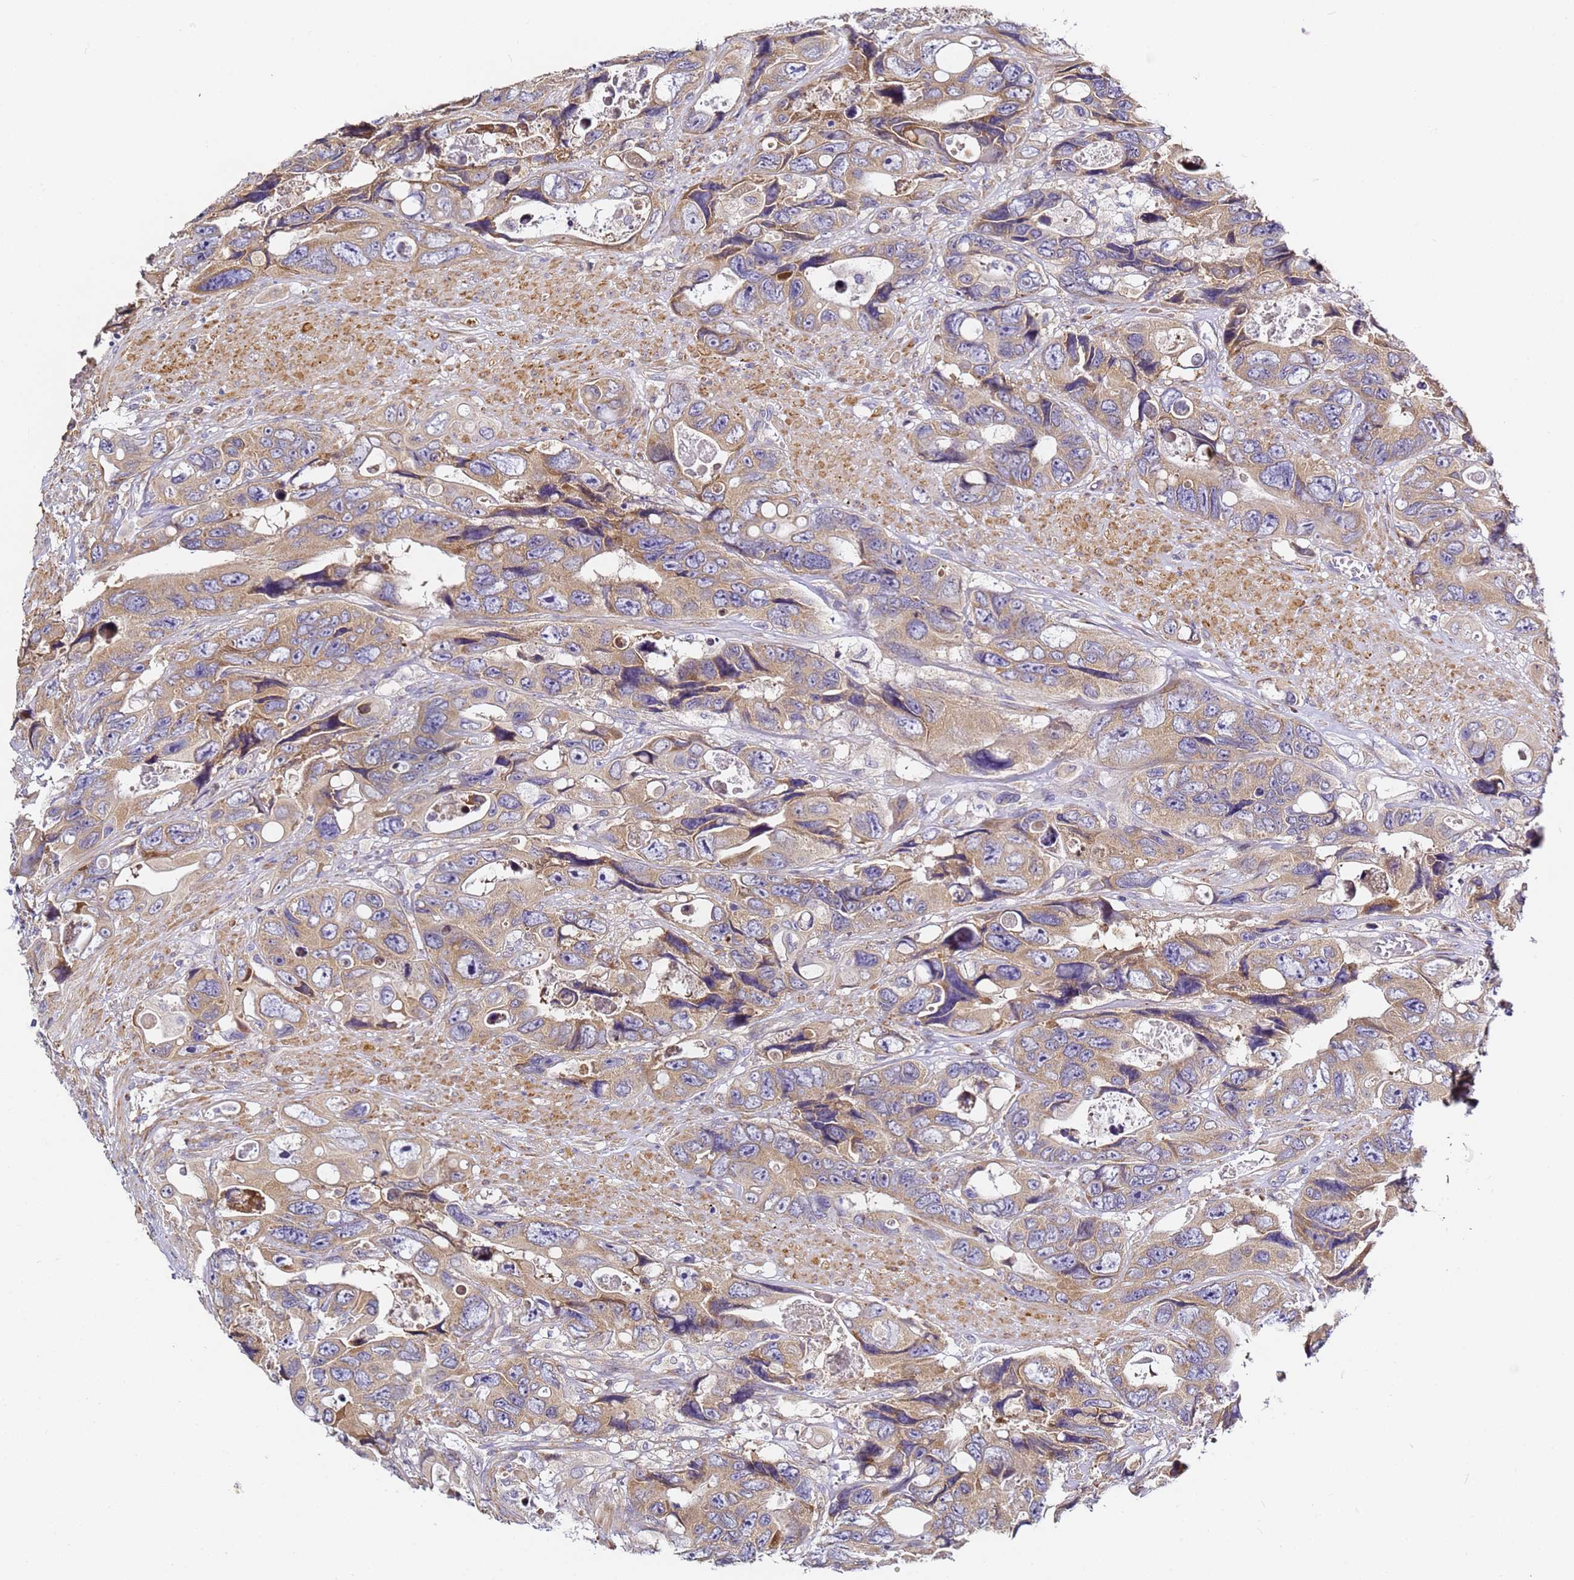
{"staining": {"intensity": "moderate", "quantity": "25%-75%", "location": "cytoplasmic/membranous"}, "tissue": "colorectal cancer", "cell_type": "Tumor cells", "image_type": "cancer", "snomed": [{"axis": "morphology", "description": "Adenocarcinoma, NOS"}, {"axis": "topography", "description": "Rectum"}], "caption": "Tumor cells exhibit medium levels of moderate cytoplasmic/membranous positivity in approximately 25%-75% of cells in colorectal cancer (adenocarcinoma). (DAB (3,3'-diaminobenzidine) IHC, brown staining for protein, blue staining for nuclei).", "gene": "RPL13A", "patient": {"sex": "male", "age": 57}}